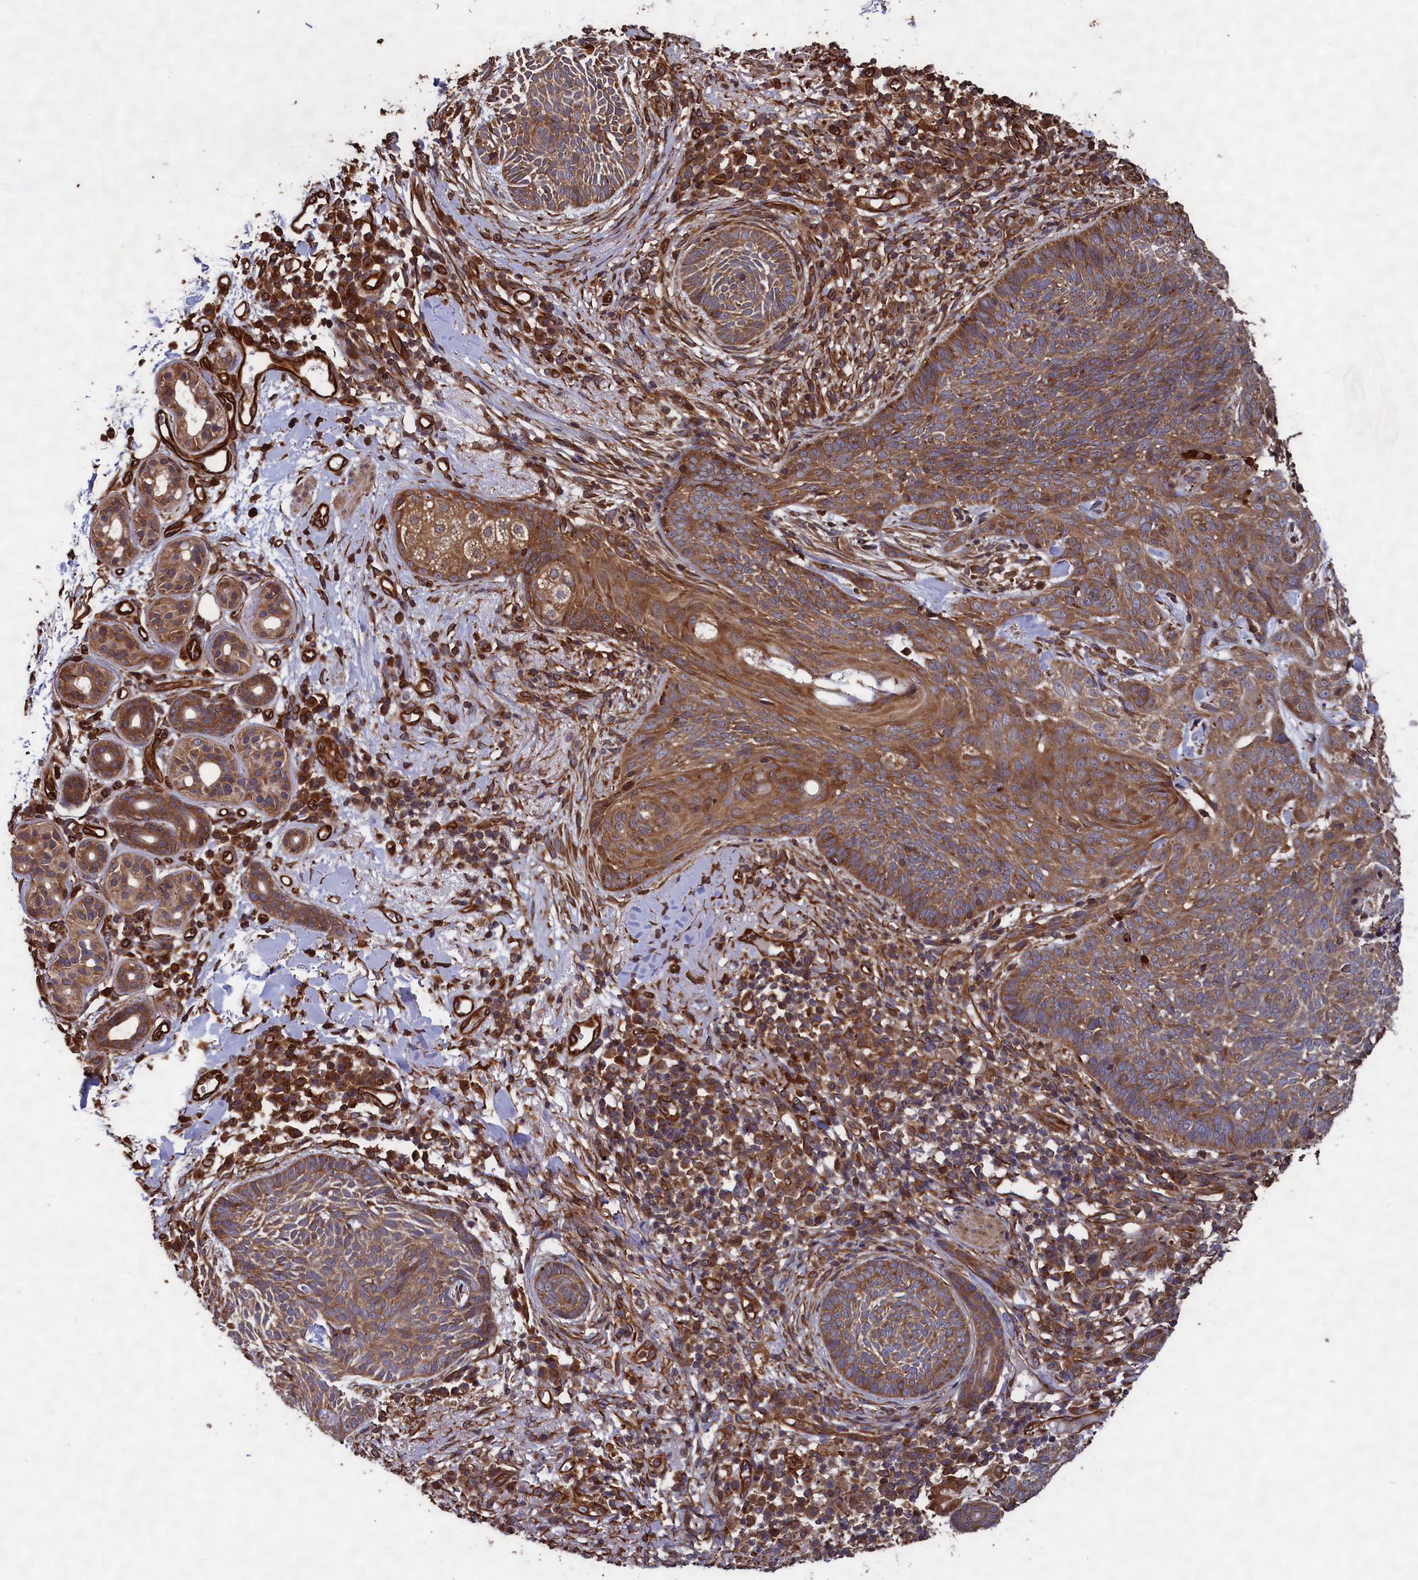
{"staining": {"intensity": "strong", "quantity": "25%-75%", "location": "cytoplasmic/membranous"}, "tissue": "skin cancer", "cell_type": "Tumor cells", "image_type": "cancer", "snomed": [{"axis": "morphology", "description": "Basal cell carcinoma"}, {"axis": "topography", "description": "Skin"}], "caption": "Tumor cells reveal high levels of strong cytoplasmic/membranous staining in about 25%-75% of cells in human basal cell carcinoma (skin). The protein of interest is stained brown, and the nuclei are stained in blue (DAB IHC with brightfield microscopy, high magnification).", "gene": "CCDC124", "patient": {"sex": "male", "age": 85}}